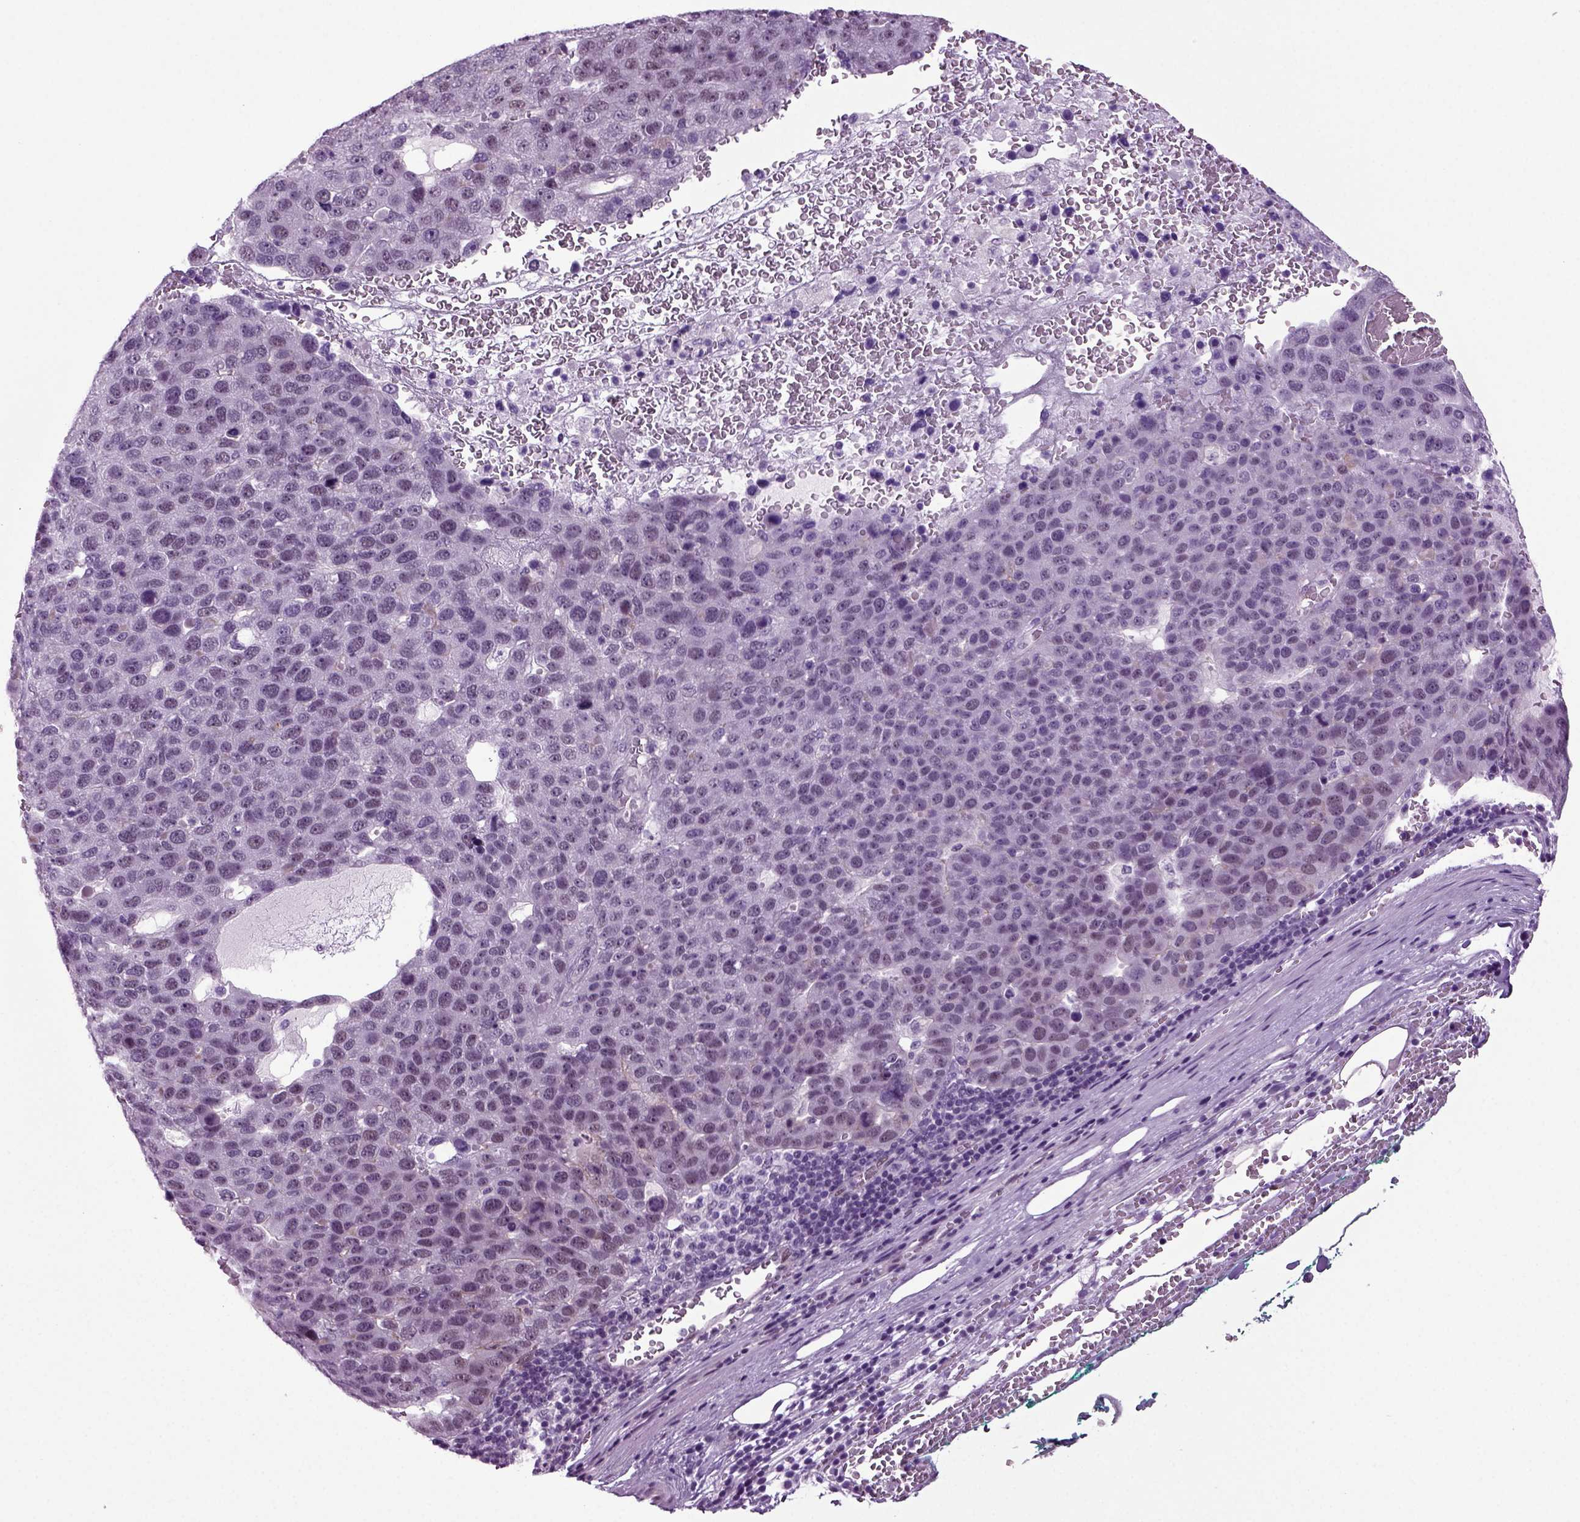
{"staining": {"intensity": "negative", "quantity": "none", "location": "none"}, "tissue": "pancreatic cancer", "cell_type": "Tumor cells", "image_type": "cancer", "snomed": [{"axis": "morphology", "description": "Adenocarcinoma, NOS"}, {"axis": "topography", "description": "Pancreas"}], "caption": "DAB (3,3'-diaminobenzidine) immunohistochemical staining of human pancreatic adenocarcinoma demonstrates no significant positivity in tumor cells. (Stains: DAB immunohistochemistry (IHC) with hematoxylin counter stain, Microscopy: brightfield microscopy at high magnification).", "gene": "RFX3", "patient": {"sex": "female", "age": 61}}